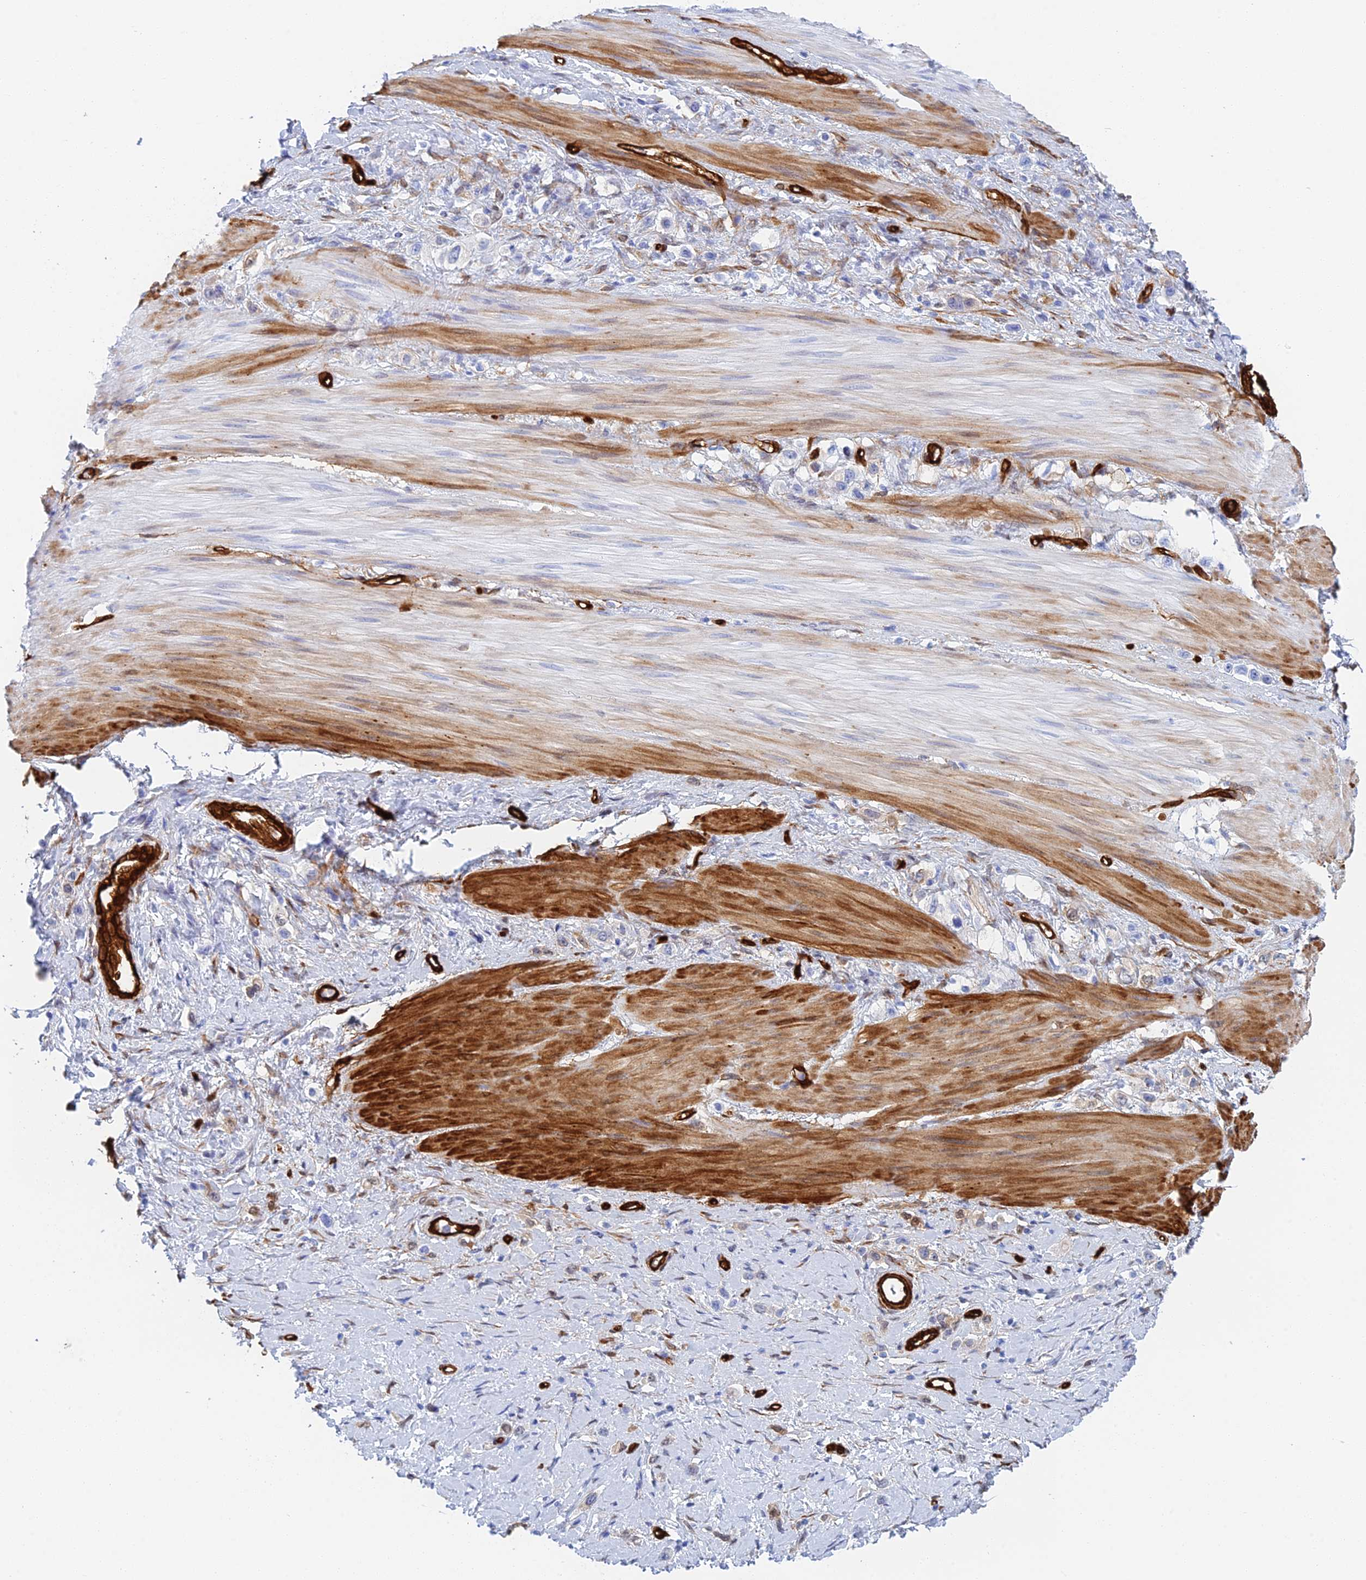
{"staining": {"intensity": "negative", "quantity": "none", "location": "none"}, "tissue": "stomach cancer", "cell_type": "Tumor cells", "image_type": "cancer", "snomed": [{"axis": "morphology", "description": "Adenocarcinoma, NOS"}, {"axis": "topography", "description": "Stomach"}], "caption": "This image is of stomach cancer (adenocarcinoma) stained with IHC to label a protein in brown with the nuclei are counter-stained blue. There is no positivity in tumor cells.", "gene": "CRIP2", "patient": {"sex": "female", "age": 65}}